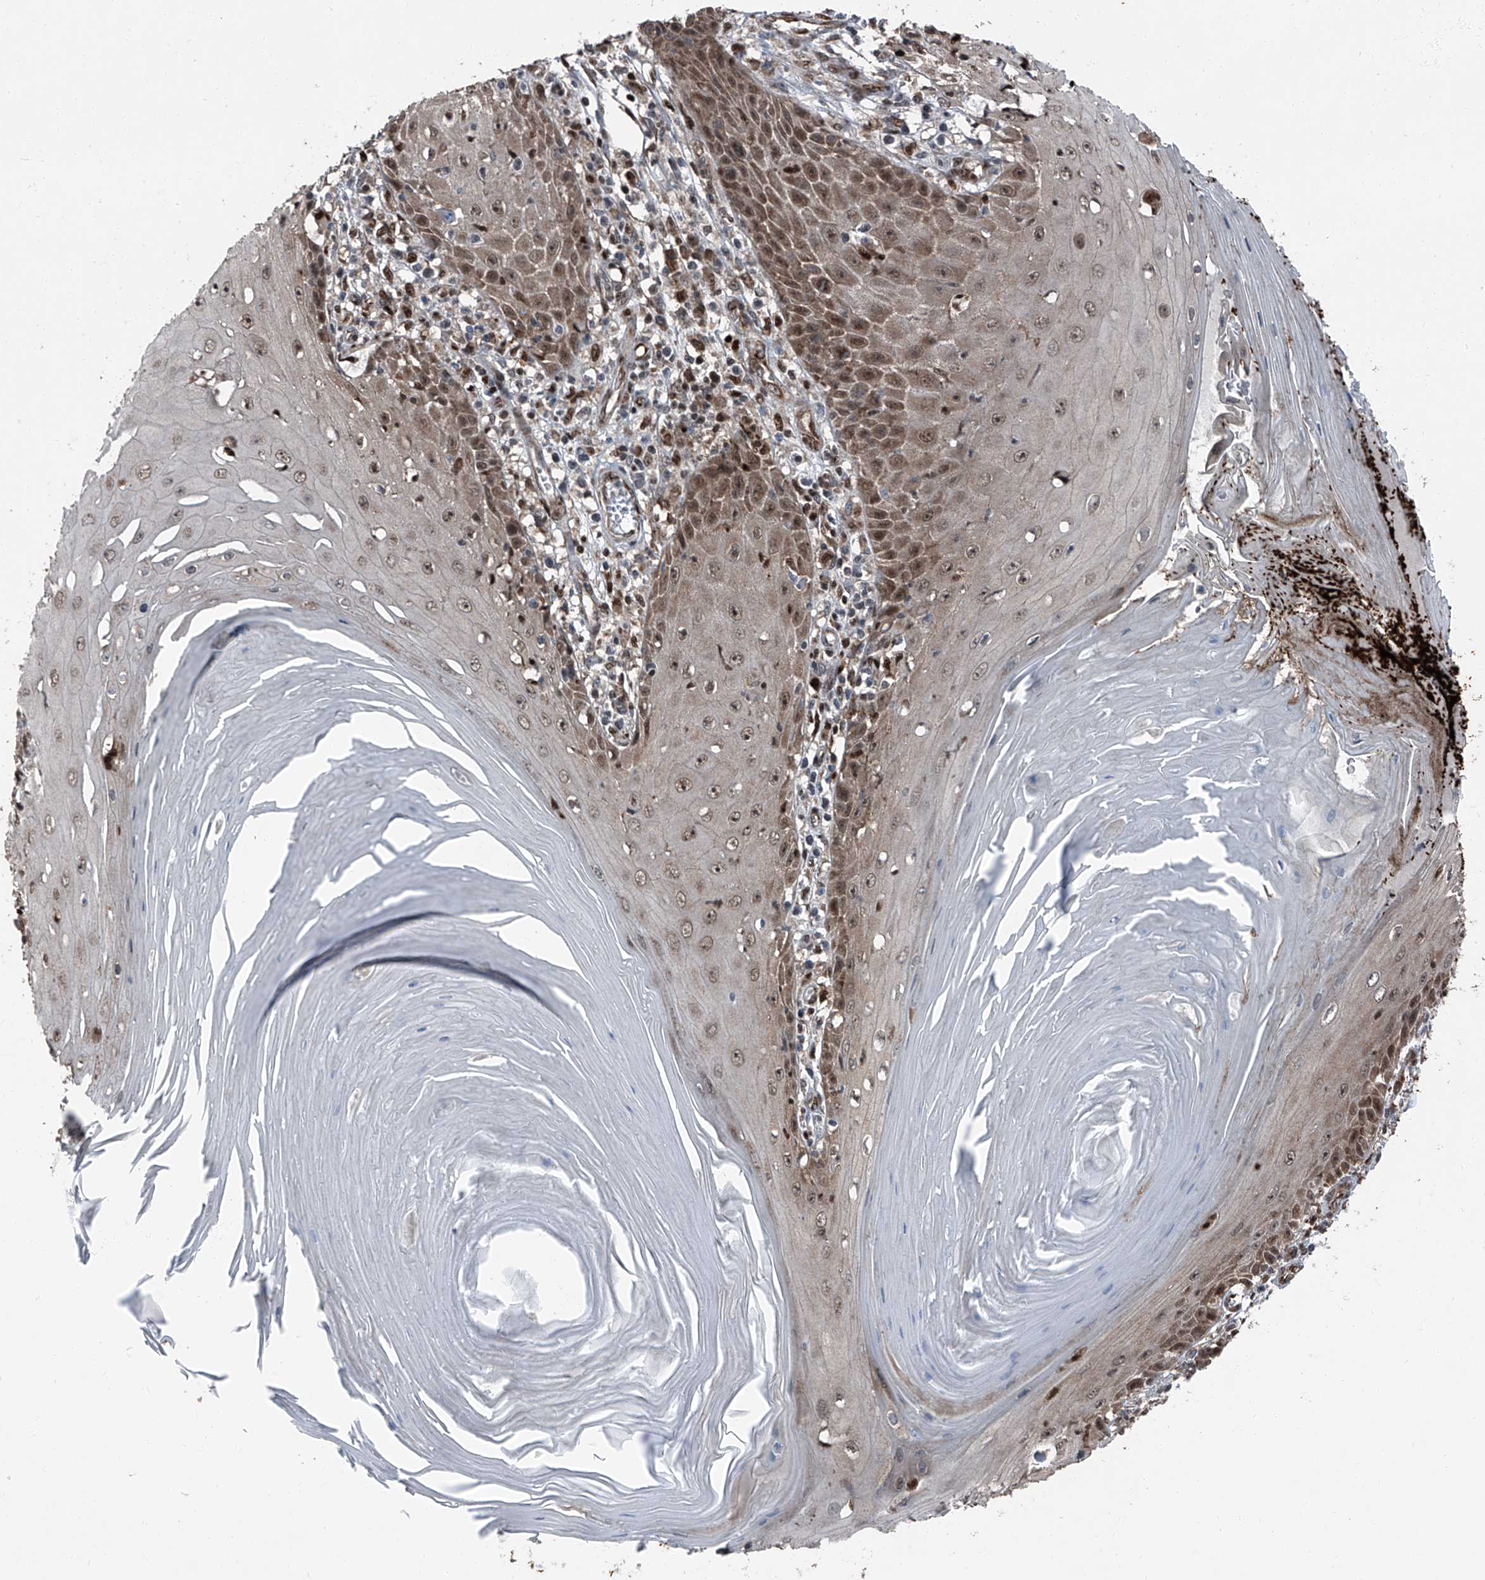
{"staining": {"intensity": "moderate", "quantity": ">75%", "location": "nuclear"}, "tissue": "skin cancer", "cell_type": "Tumor cells", "image_type": "cancer", "snomed": [{"axis": "morphology", "description": "Squamous cell carcinoma, NOS"}, {"axis": "topography", "description": "Skin"}], "caption": "Tumor cells demonstrate medium levels of moderate nuclear positivity in about >75% of cells in skin cancer.", "gene": "FKBP5", "patient": {"sex": "female", "age": 73}}